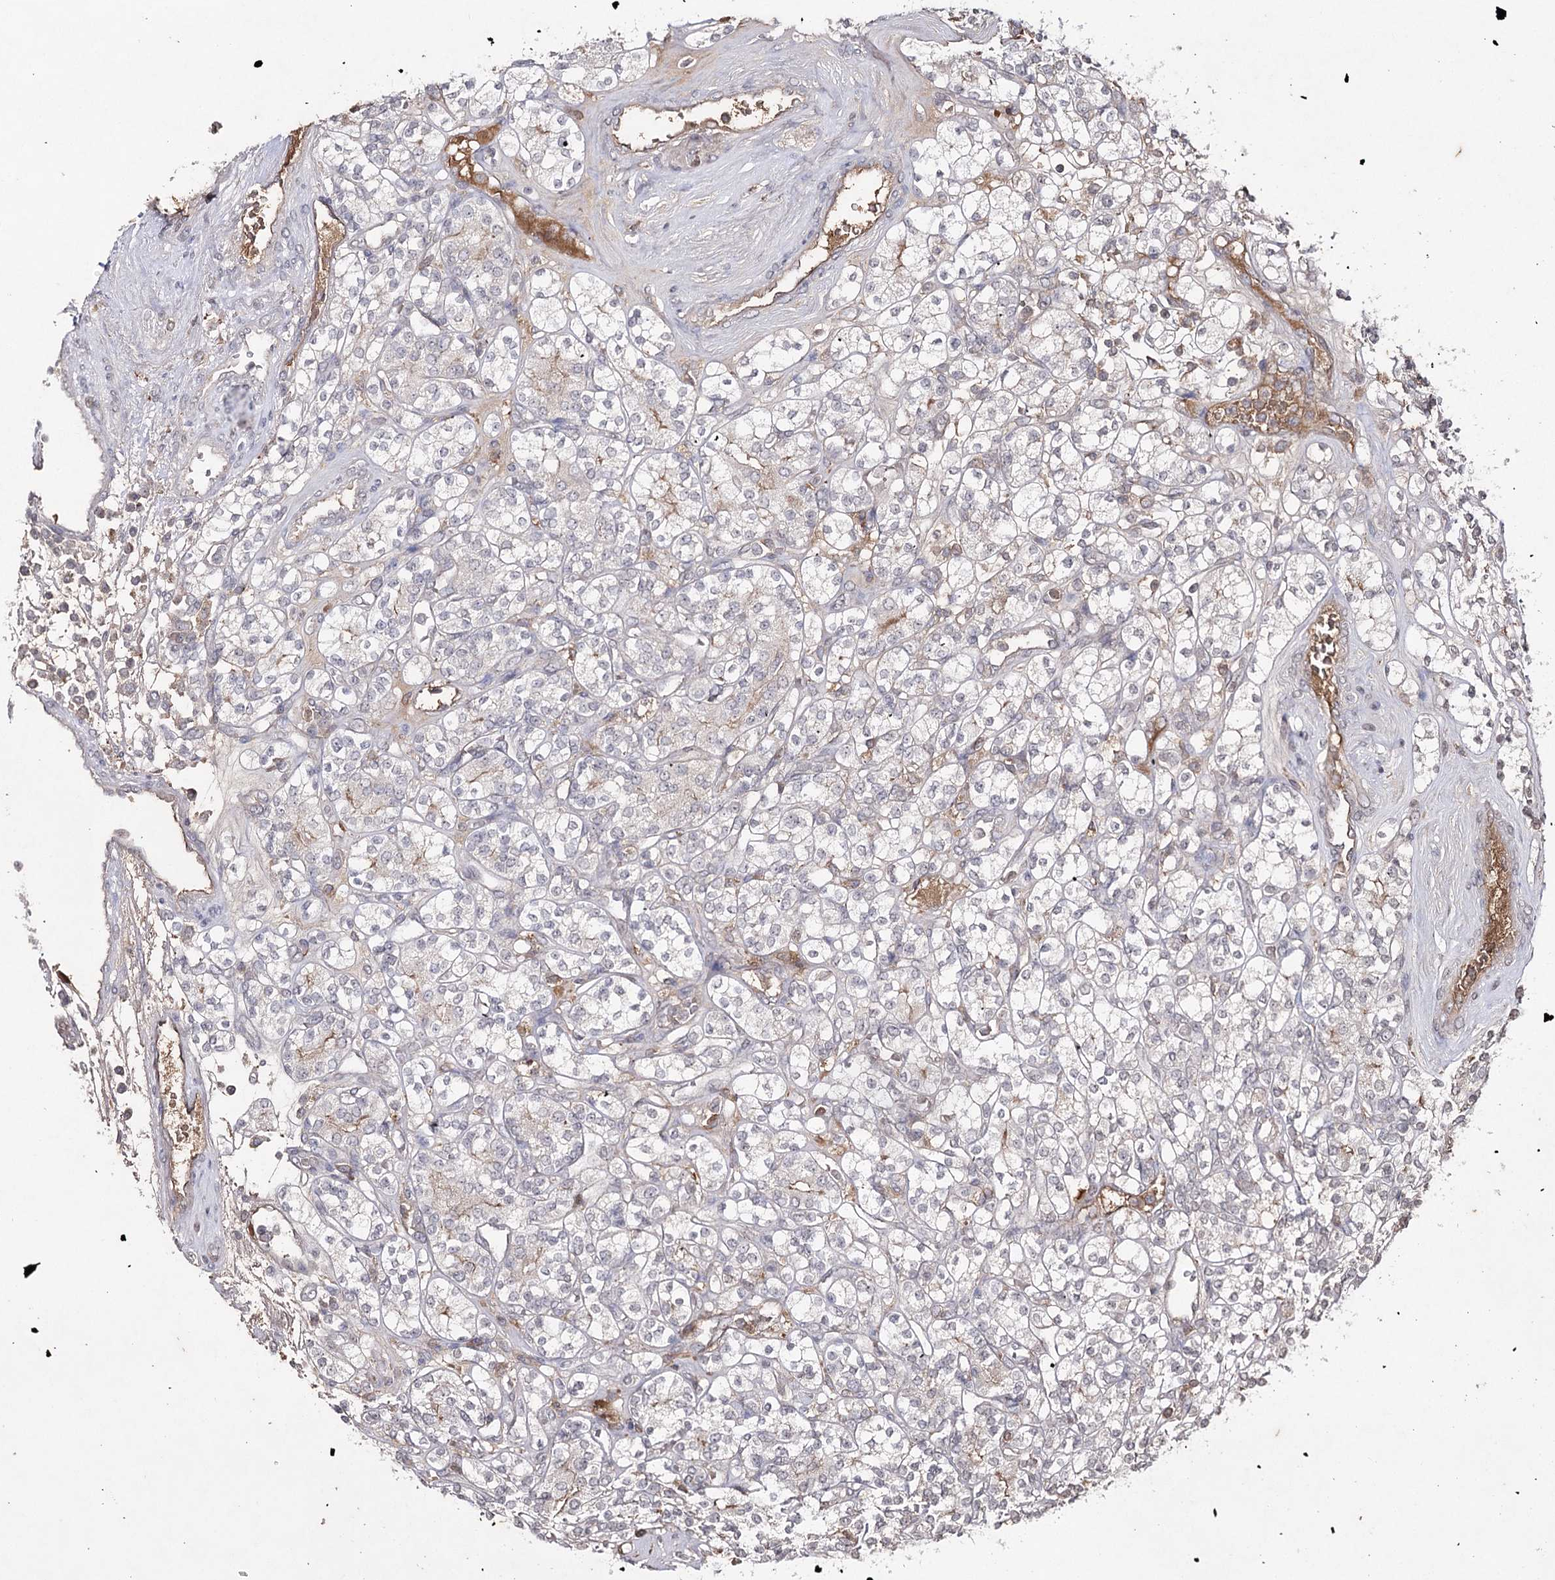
{"staining": {"intensity": "weak", "quantity": "<25%", "location": "cytoplasmic/membranous"}, "tissue": "renal cancer", "cell_type": "Tumor cells", "image_type": "cancer", "snomed": [{"axis": "morphology", "description": "Adenocarcinoma, NOS"}, {"axis": "topography", "description": "Kidney"}], "caption": "This is an immunohistochemistry (IHC) image of renal adenocarcinoma. There is no expression in tumor cells.", "gene": "SYNGR3", "patient": {"sex": "male", "age": 77}}